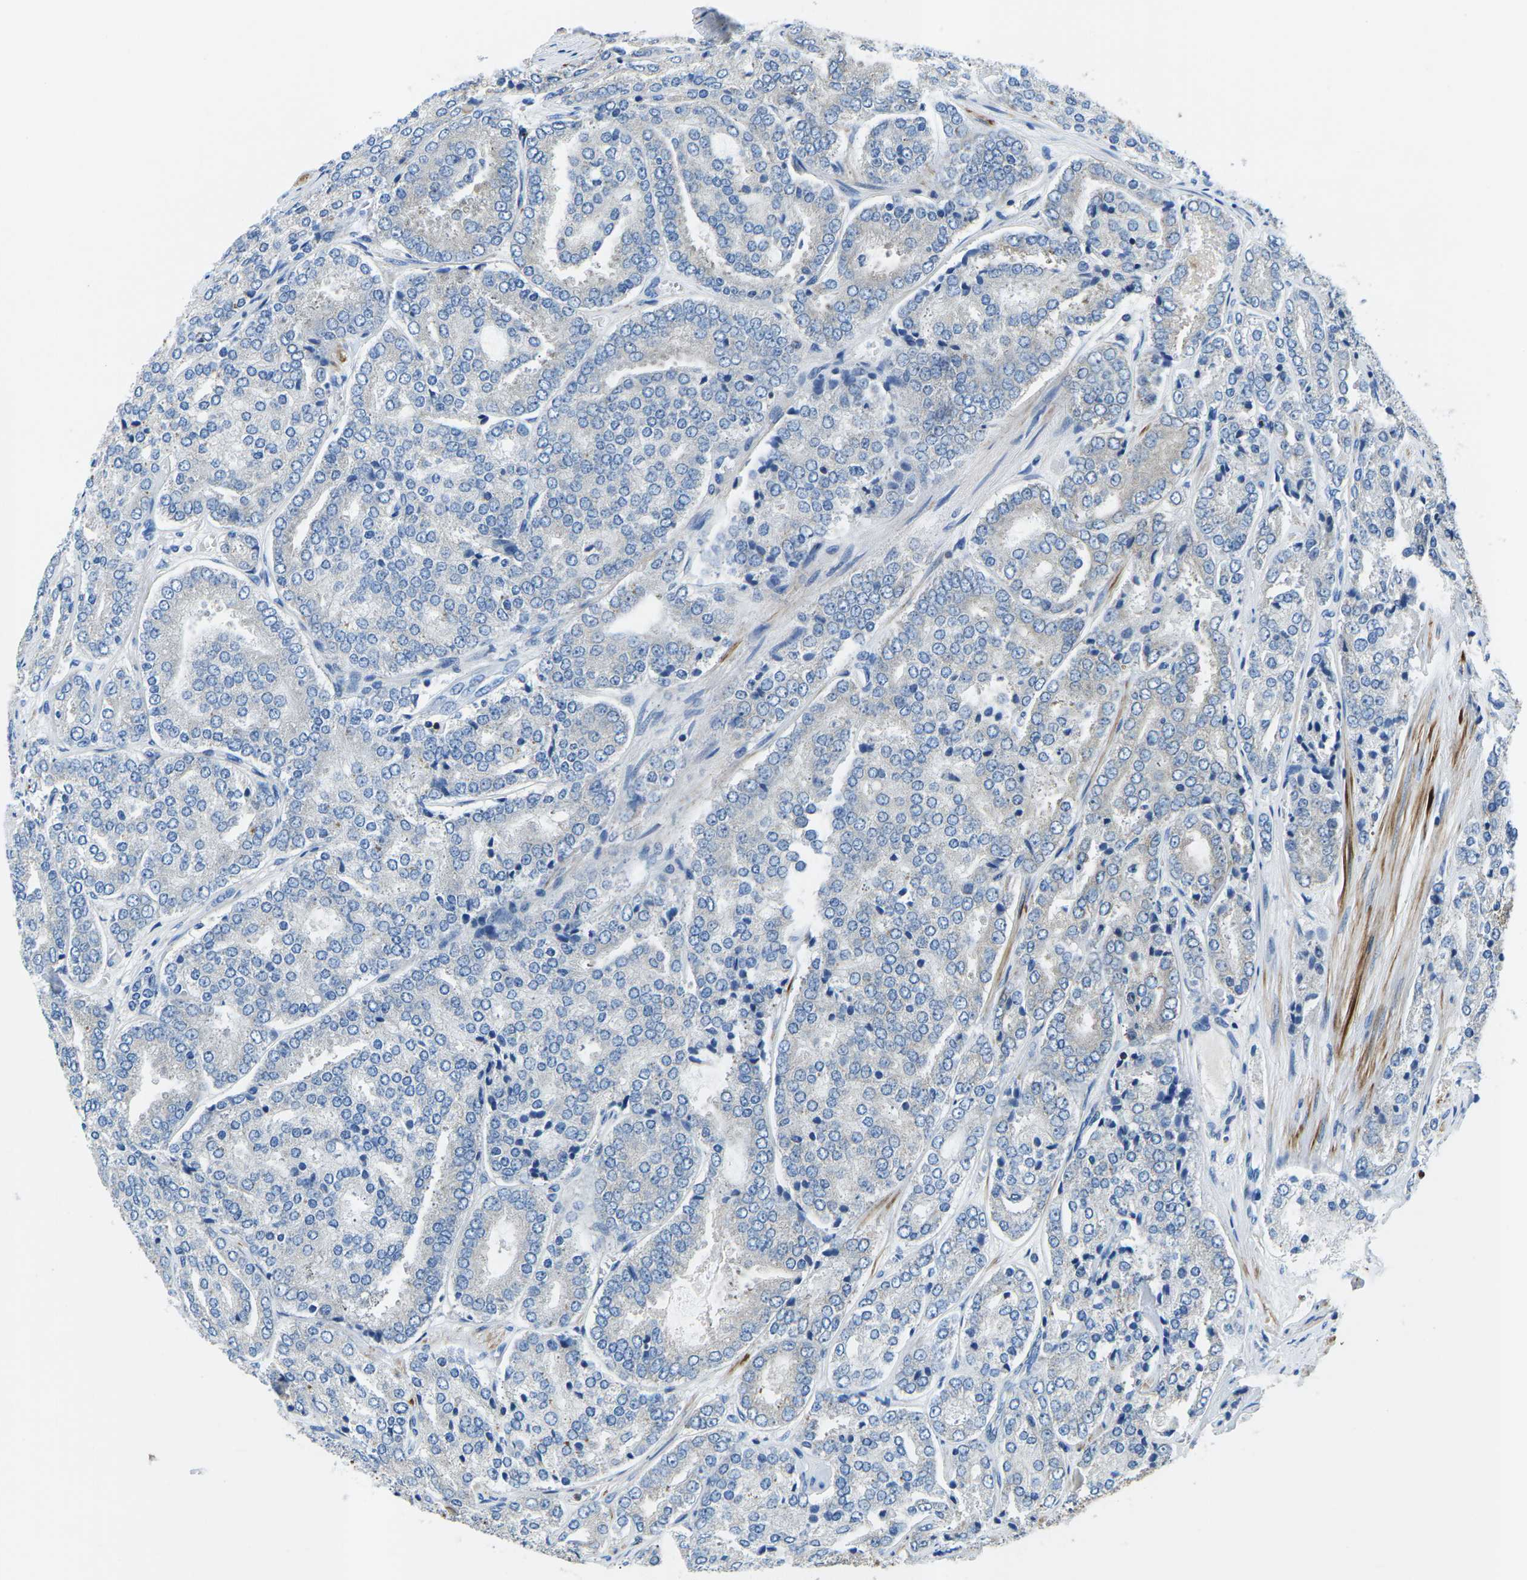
{"staining": {"intensity": "negative", "quantity": "none", "location": "none"}, "tissue": "prostate cancer", "cell_type": "Tumor cells", "image_type": "cancer", "snomed": [{"axis": "morphology", "description": "Adenocarcinoma, High grade"}, {"axis": "topography", "description": "Prostate"}], "caption": "Photomicrograph shows no protein positivity in tumor cells of prostate cancer tissue.", "gene": "MC4R", "patient": {"sex": "male", "age": 65}}